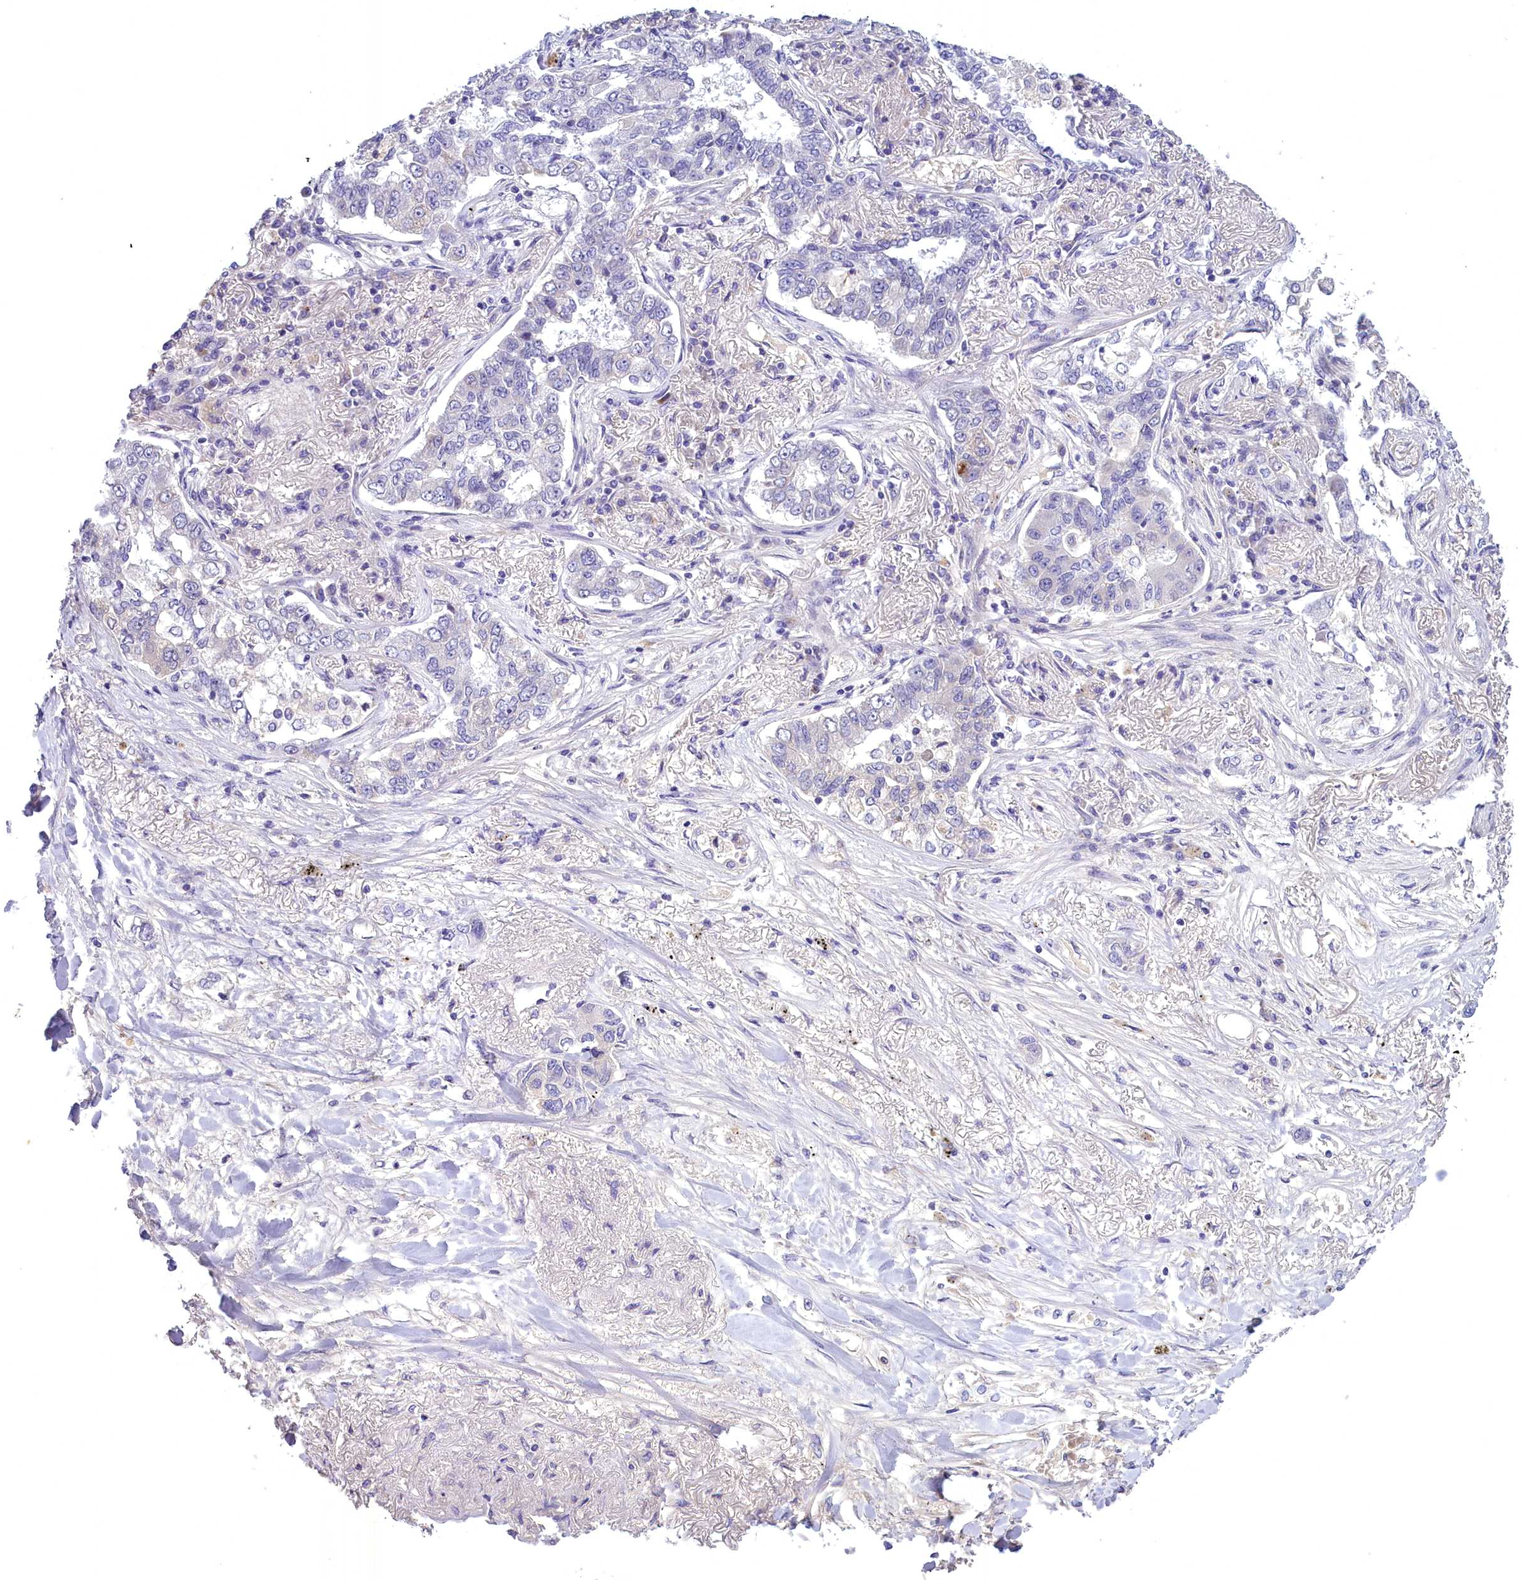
{"staining": {"intensity": "negative", "quantity": "none", "location": "none"}, "tissue": "lung cancer", "cell_type": "Tumor cells", "image_type": "cancer", "snomed": [{"axis": "morphology", "description": "Adenocarcinoma, NOS"}, {"axis": "topography", "description": "Lung"}], "caption": "The micrograph reveals no staining of tumor cells in lung cancer (adenocarcinoma). Brightfield microscopy of immunohistochemistry stained with DAB (brown) and hematoxylin (blue), captured at high magnification.", "gene": "FAM149B1", "patient": {"sex": "male", "age": 49}}